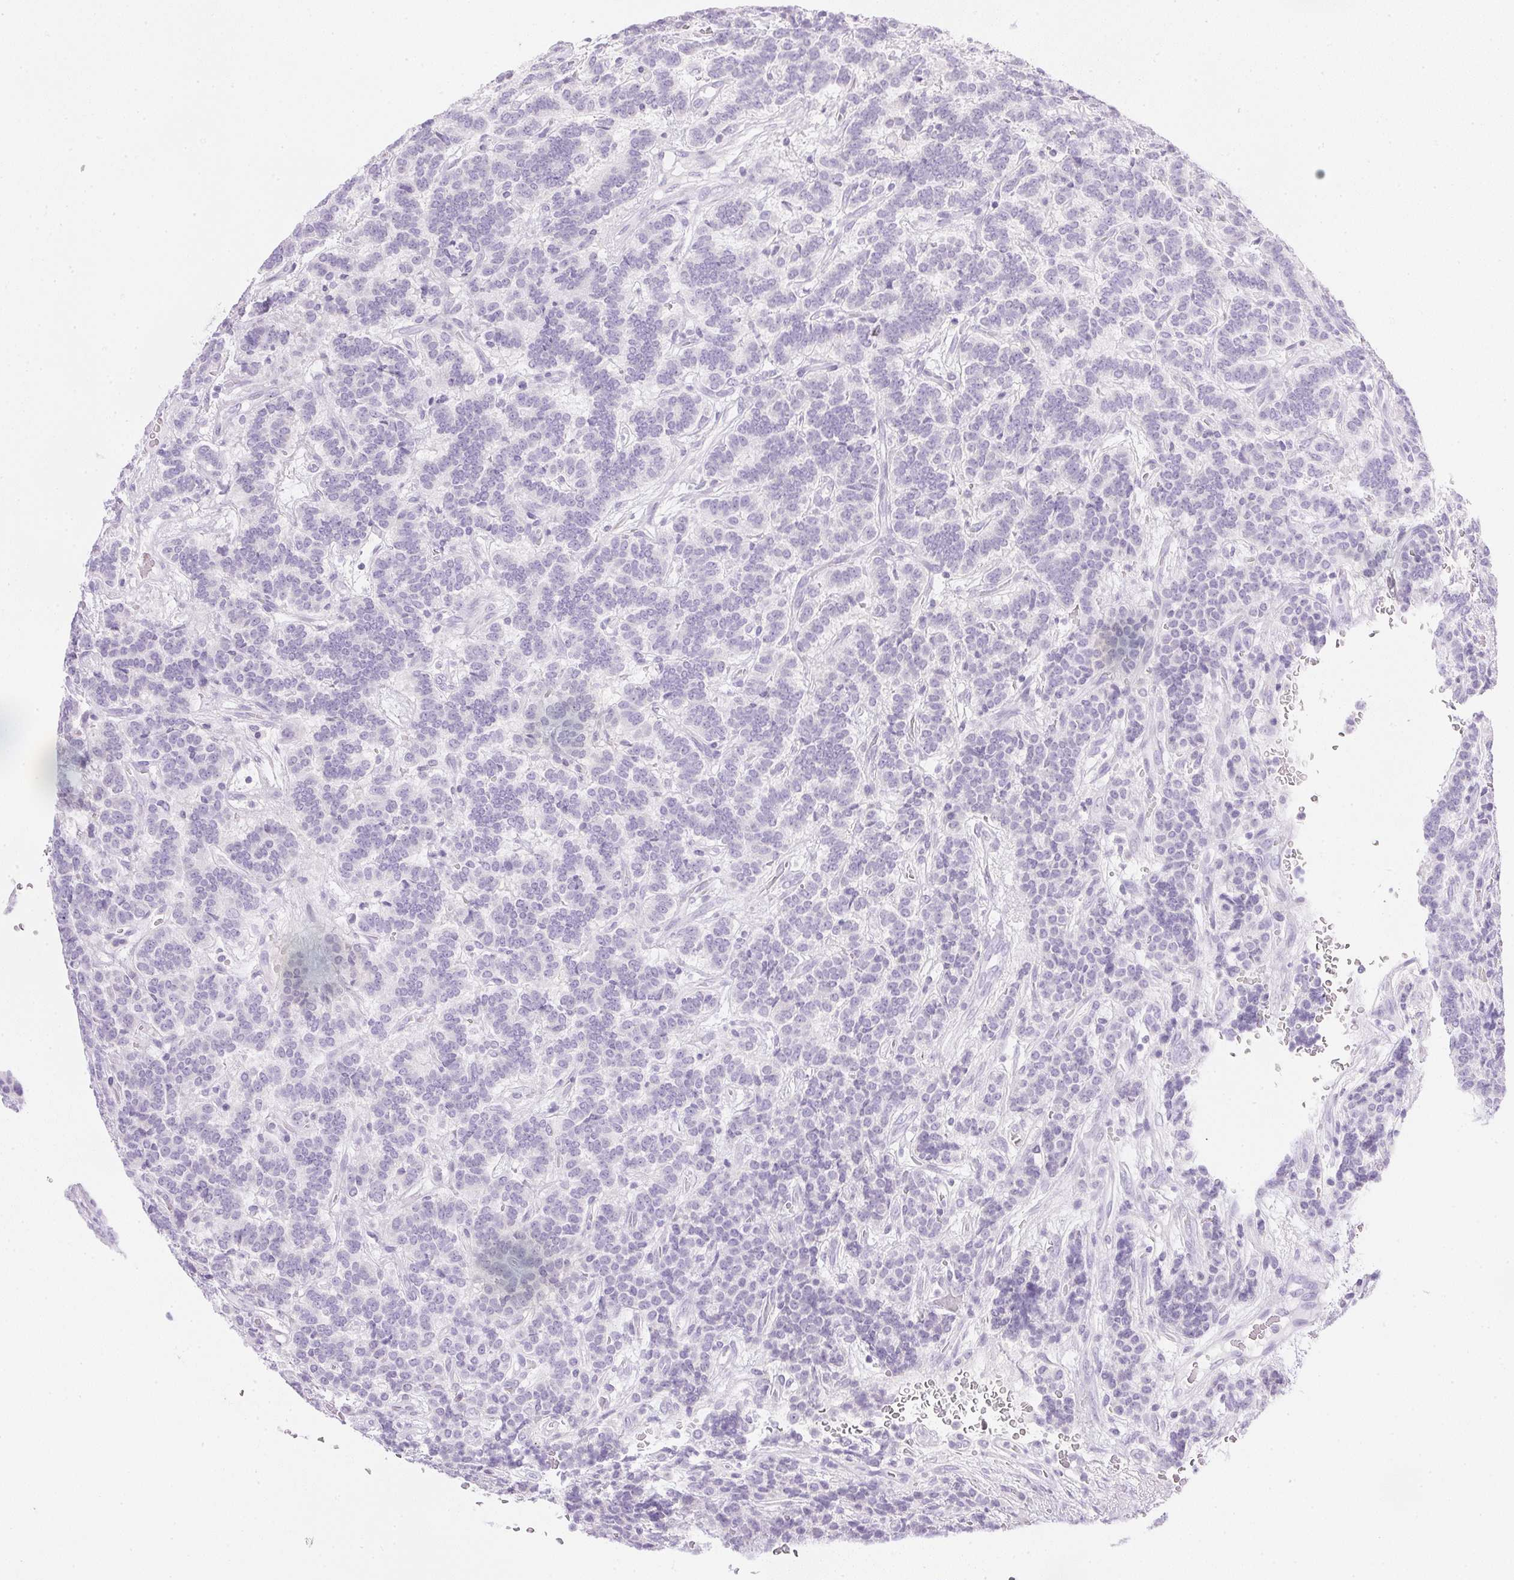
{"staining": {"intensity": "negative", "quantity": "none", "location": "none"}, "tissue": "carcinoid", "cell_type": "Tumor cells", "image_type": "cancer", "snomed": [{"axis": "morphology", "description": "Carcinoid, malignant, NOS"}, {"axis": "topography", "description": "Pancreas"}], "caption": "Photomicrograph shows no significant protein staining in tumor cells of malignant carcinoid.", "gene": "CPB1", "patient": {"sex": "male", "age": 36}}